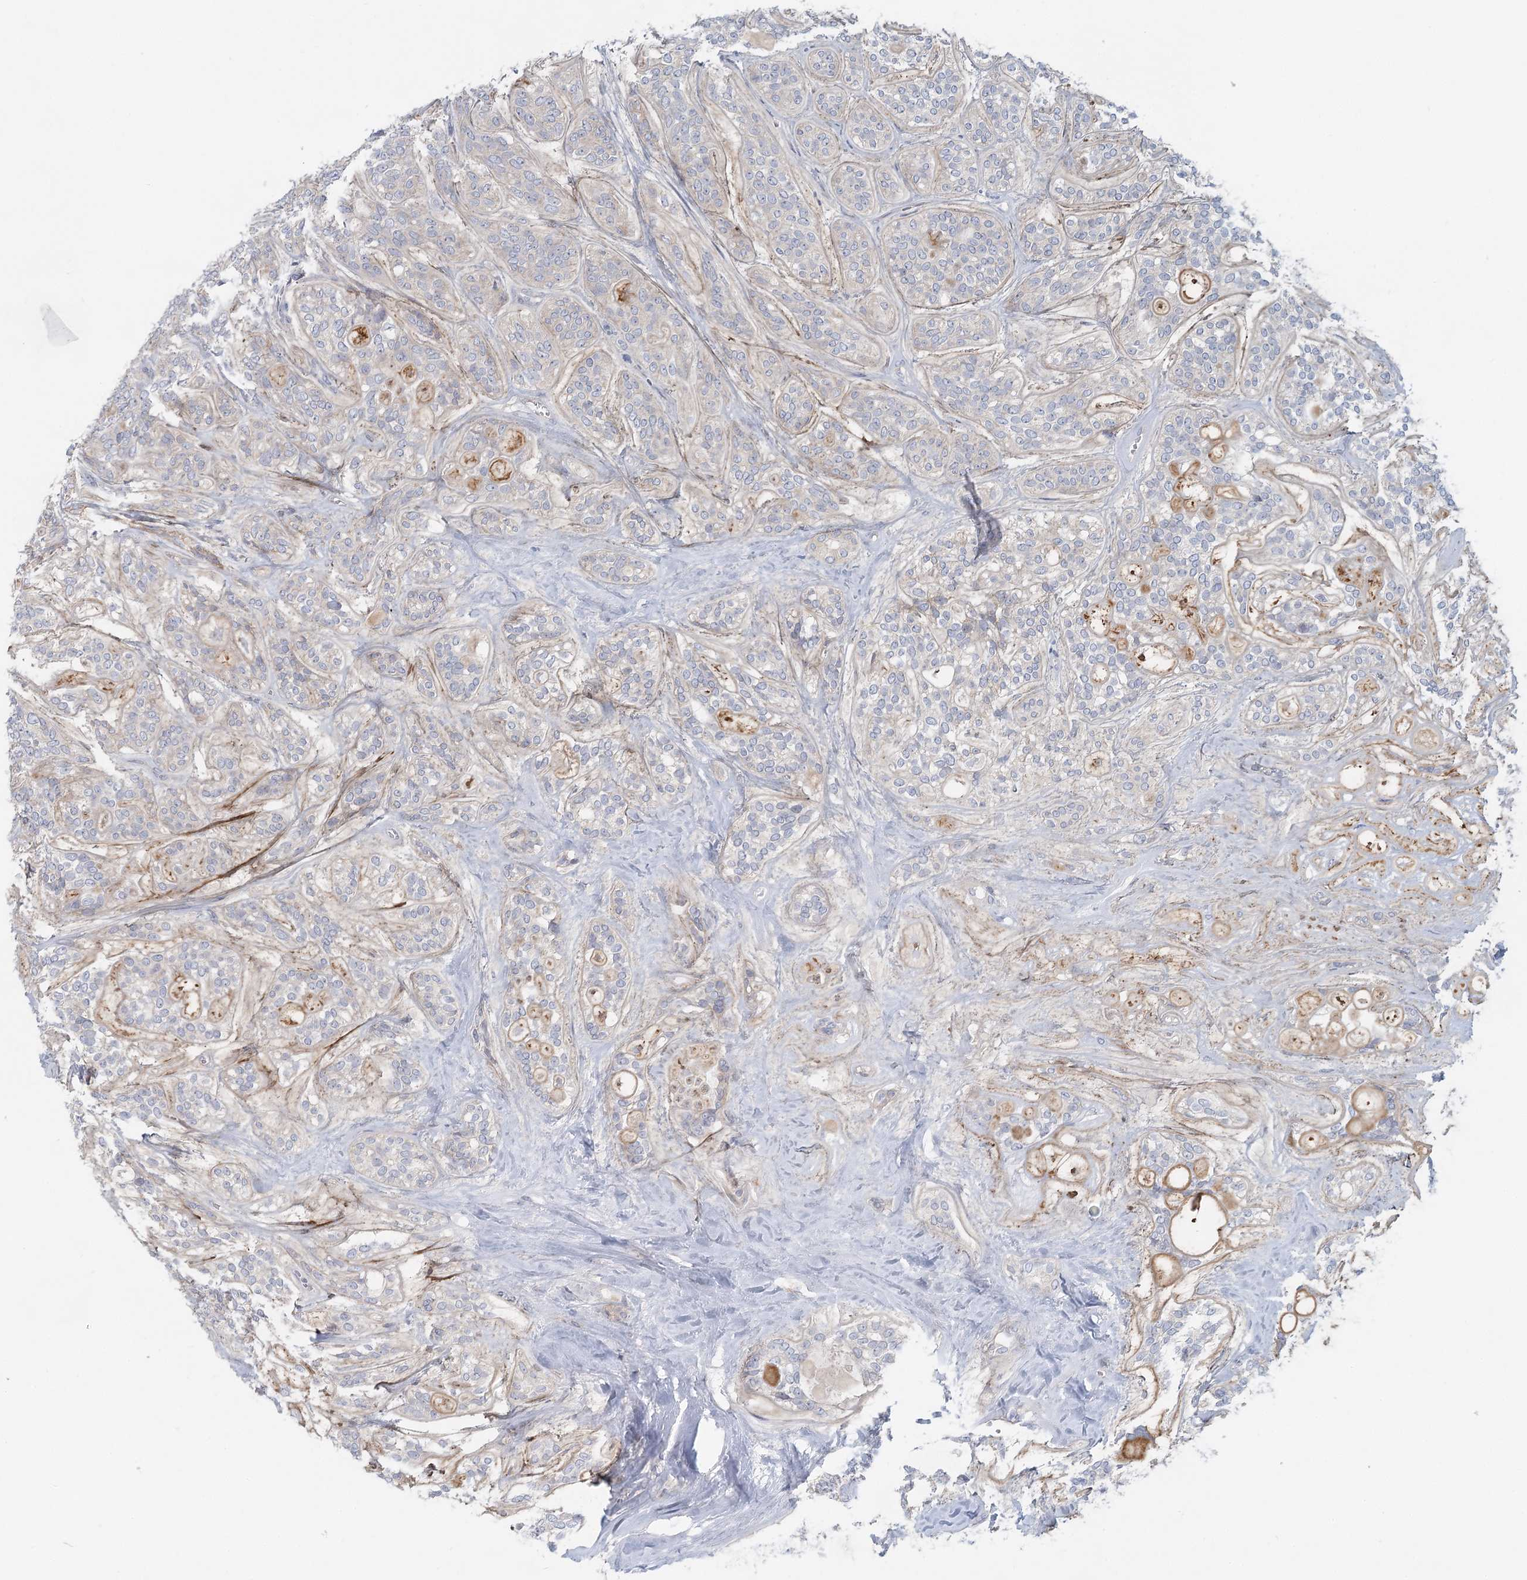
{"staining": {"intensity": "weak", "quantity": "<25%", "location": "cytoplasmic/membranous"}, "tissue": "head and neck cancer", "cell_type": "Tumor cells", "image_type": "cancer", "snomed": [{"axis": "morphology", "description": "Adenocarcinoma, NOS"}, {"axis": "topography", "description": "Head-Neck"}], "caption": "Image shows no protein expression in tumor cells of head and neck adenocarcinoma tissue.", "gene": "DNMBP", "patient": {"sex": "male", "age": 66}}